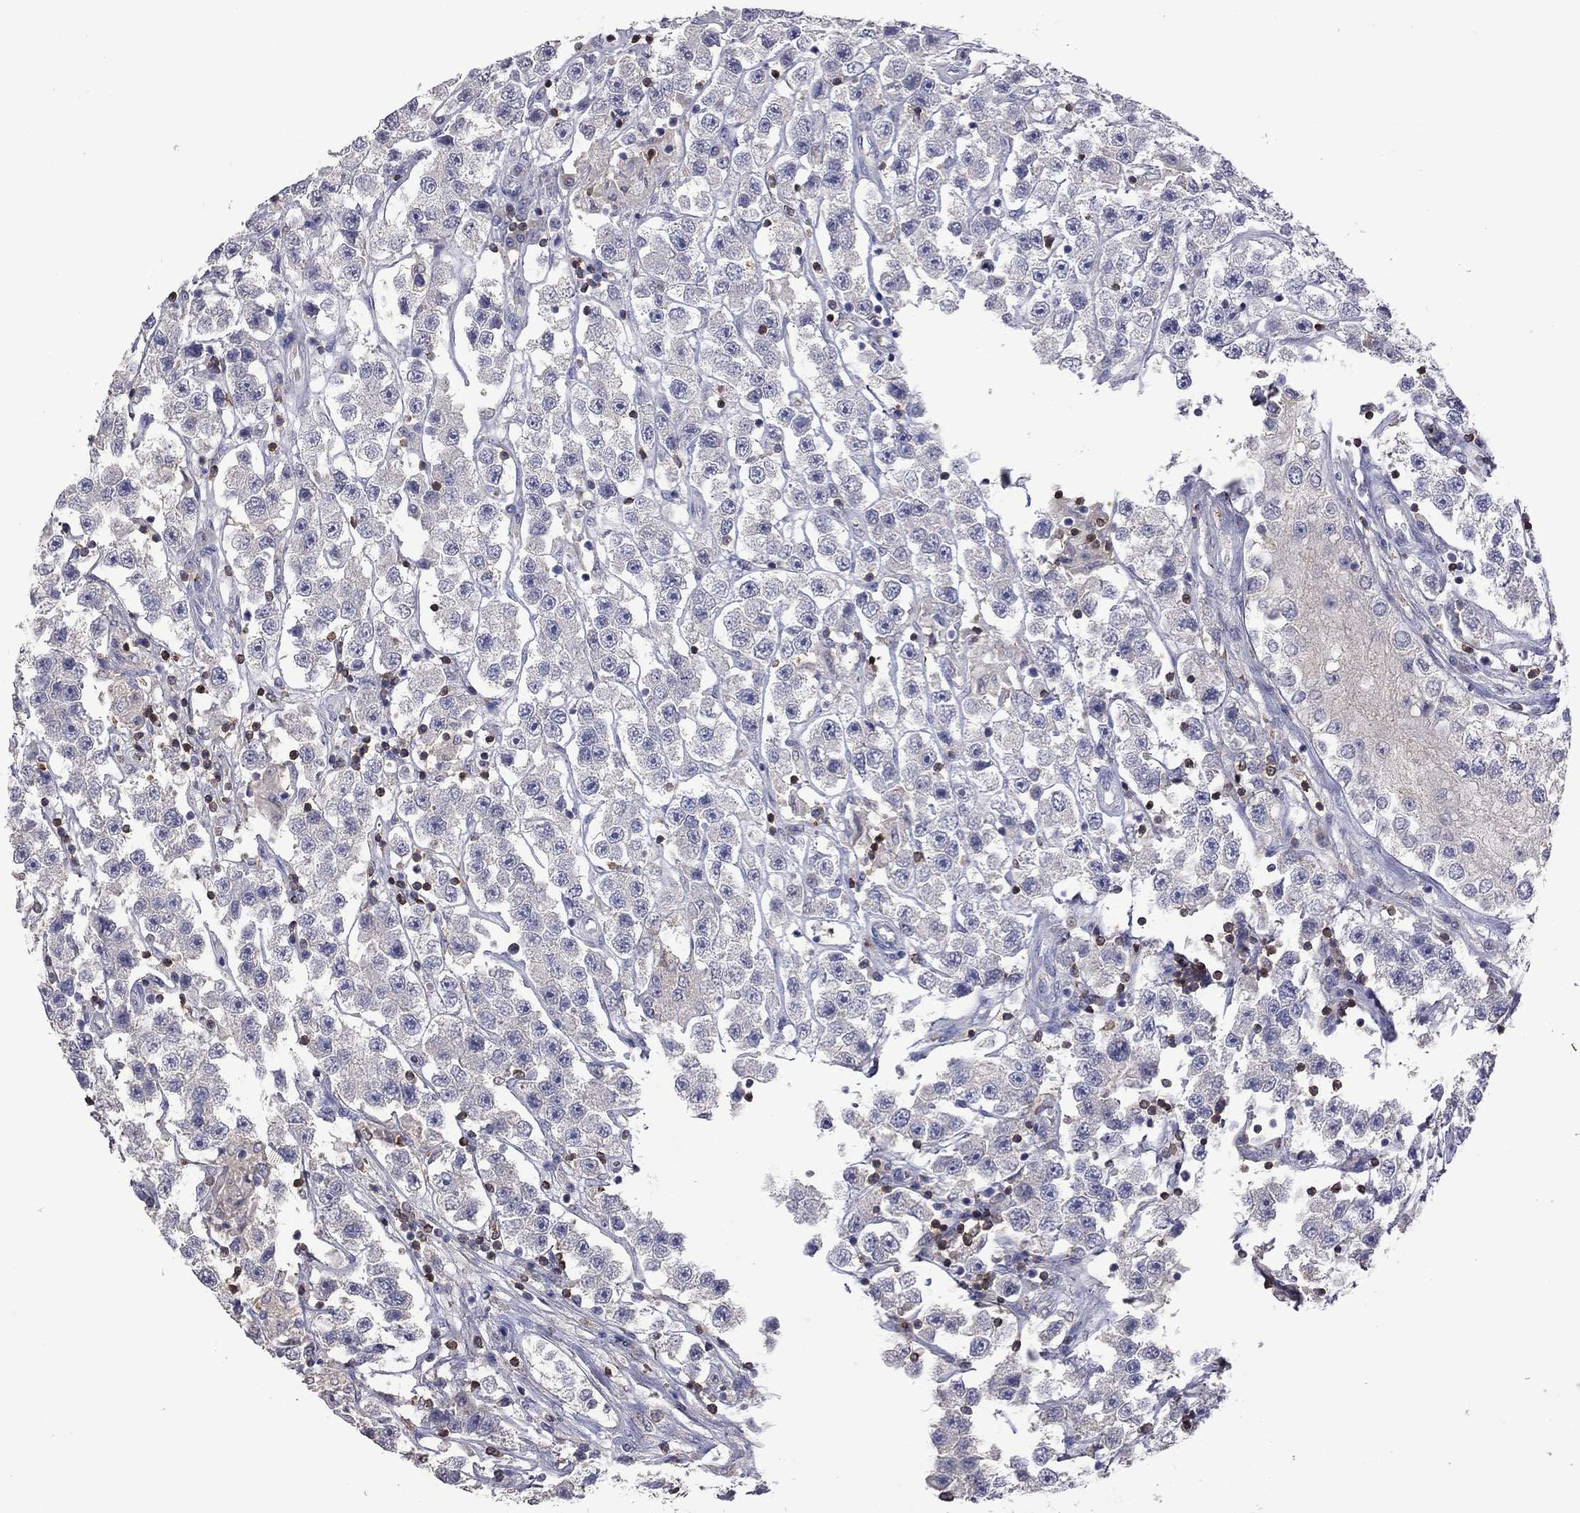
{"staining": {"intensity": "negative", "quantity": "none", "location": "none"}, "tissue": "testis cancer", "cell_type": "Tumor cells", "image_type": "cancer", "snomed": [{"axis": "morphology", "description": "Seminoma, NOS"}, {"axis": "topography", "description": "Testis"}], "caption": "Testis cancer (seminoma) stained for a protein using IHC displays no expression tumor cells.", "gene": "IPCEF1", "patient": {"sex": "male", "age": 45}}